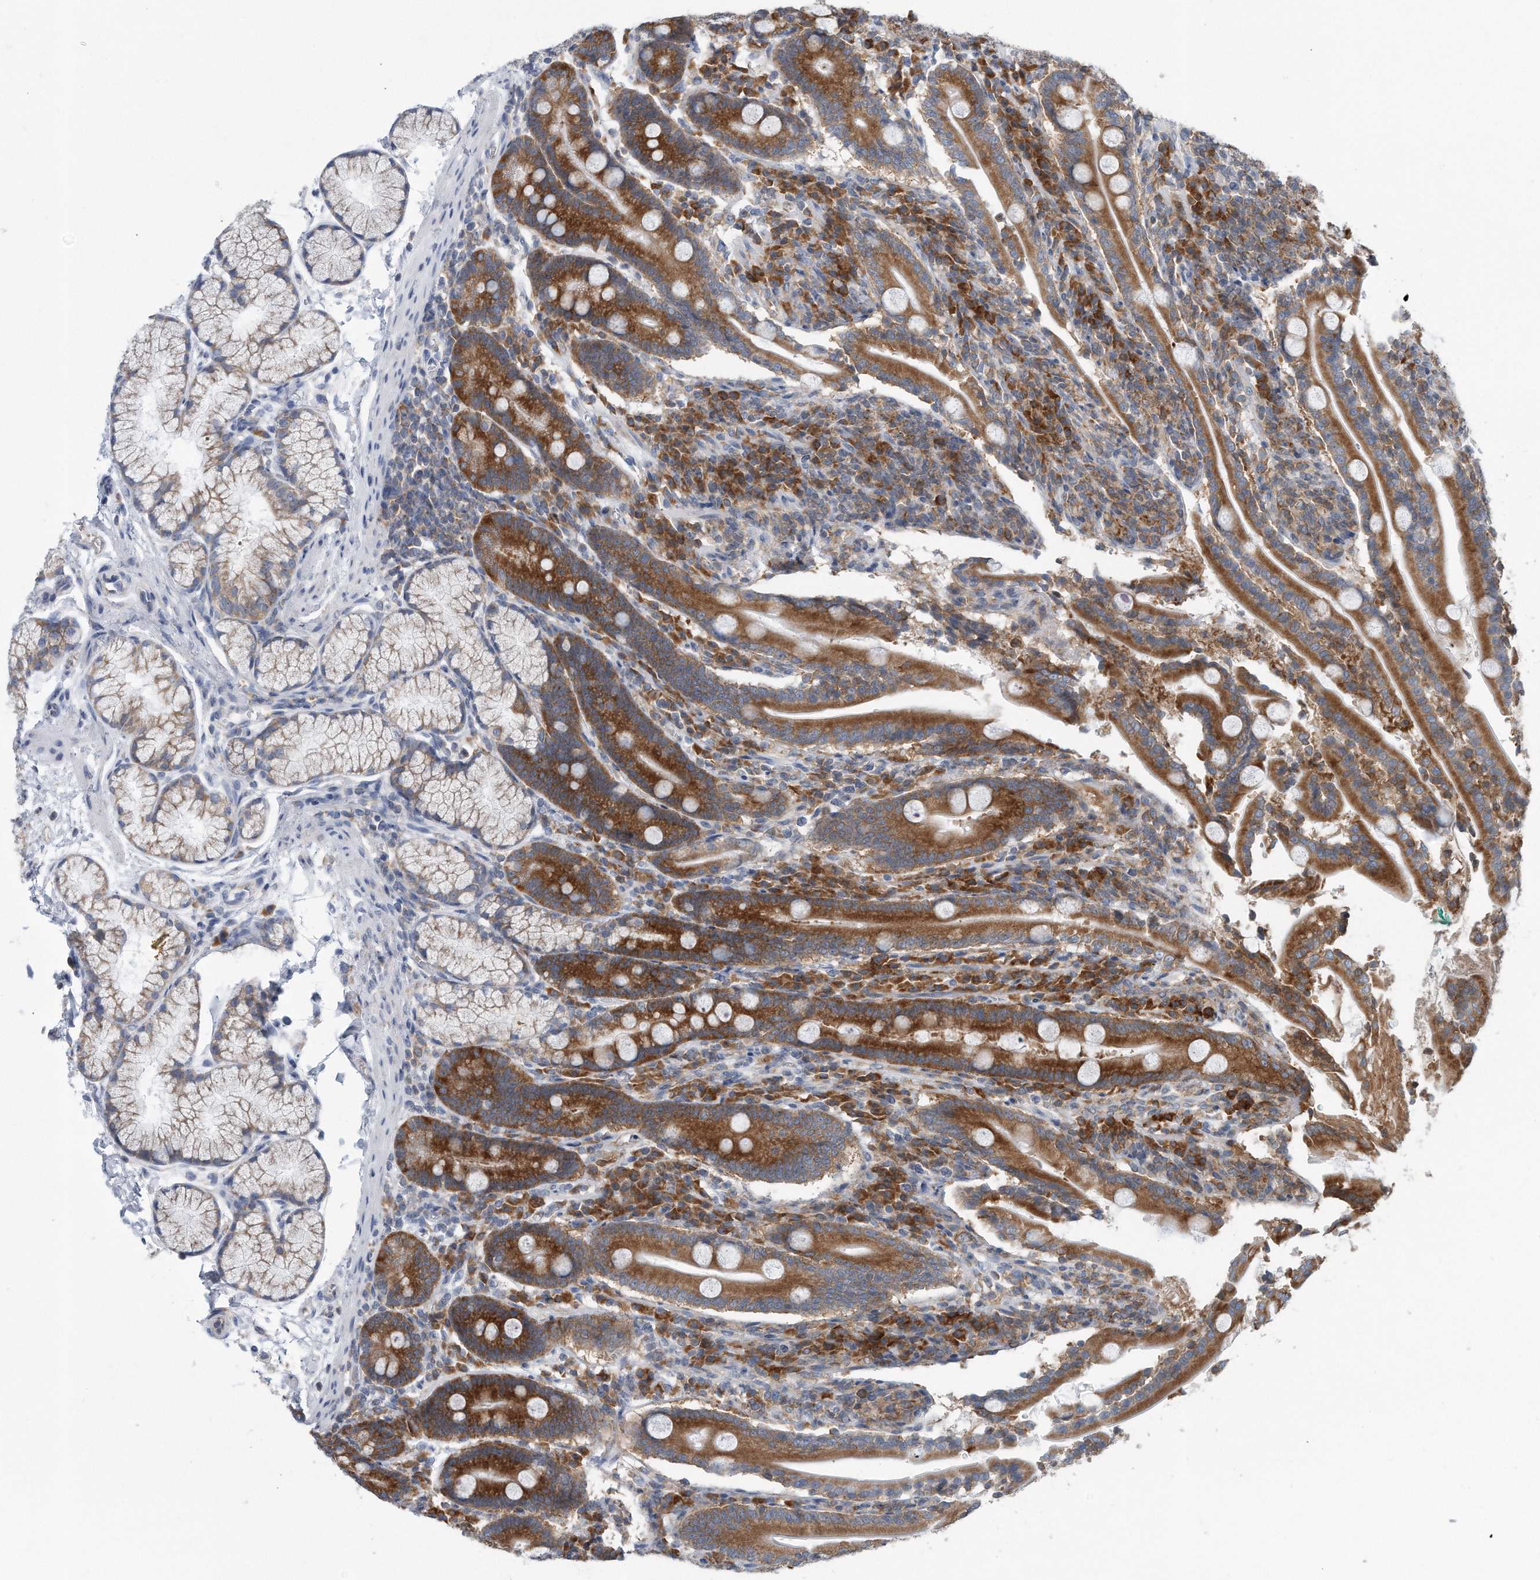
{"staining": {"intensity": "strong", "quantity": ">75%", "location": "cytoplasmic/membranous"}, "tissue": "duodenum", "cell_type": "Glandular cells", "image_type": "normal", "snomed": [{"axis": "morphology", "description": "Normal tissue, NOS"}, {"axis": "topography", "description": "Duodenum"}], "caption": "Immunohistochemical staining of normal duodenum shows high levels of strong cytoplasmic/membranous positivity in about >75% of glandular cells. The staining is performed using DAB brown chromogen to label protein expression. The nuclei are counter-stained blue using hematoxylin.", "gene": "RPL26L1", "patient": {"sex": "male", "age": 35}}